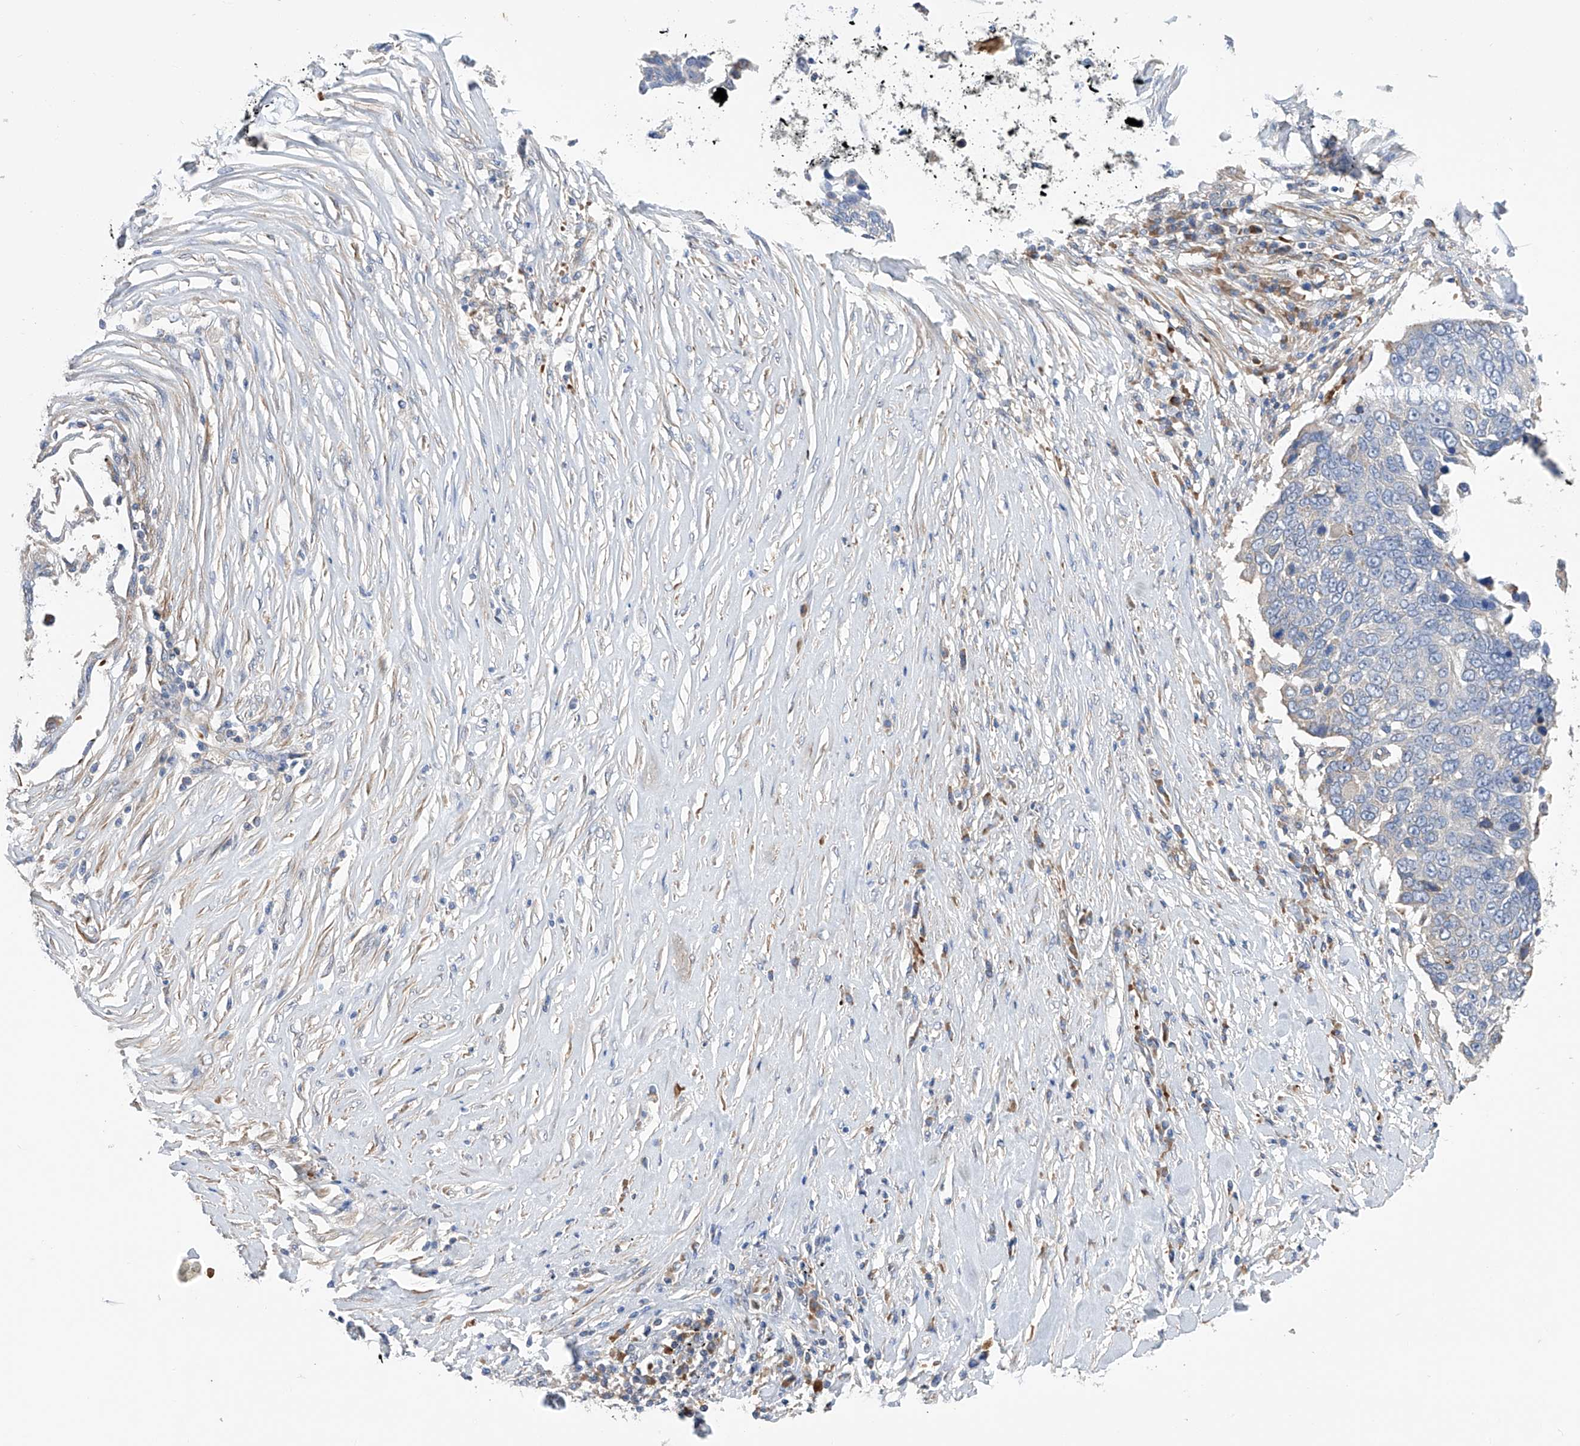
{"staining": {"intensity": "negative", "quantity": "none", "location": "none"}, "tissue": "lung cancer", "cell_type": "Tumor cells", "image_type": "cancer", "snomed": [{"axis": "morphology", "description": "Squamous cell carcinoma, NOS"}, {"axis": "topography", "description": "Lung"}], "caption": "Immunohistochemical staining of human squamous cell carcinoma (lung) demonstrates no significant positivity in tumor cells. (DAB IHC visualized using brightfield microscopy, high magnification).", "gene": "NFATC4", "patient": {"sex": "male", "age": 66}}